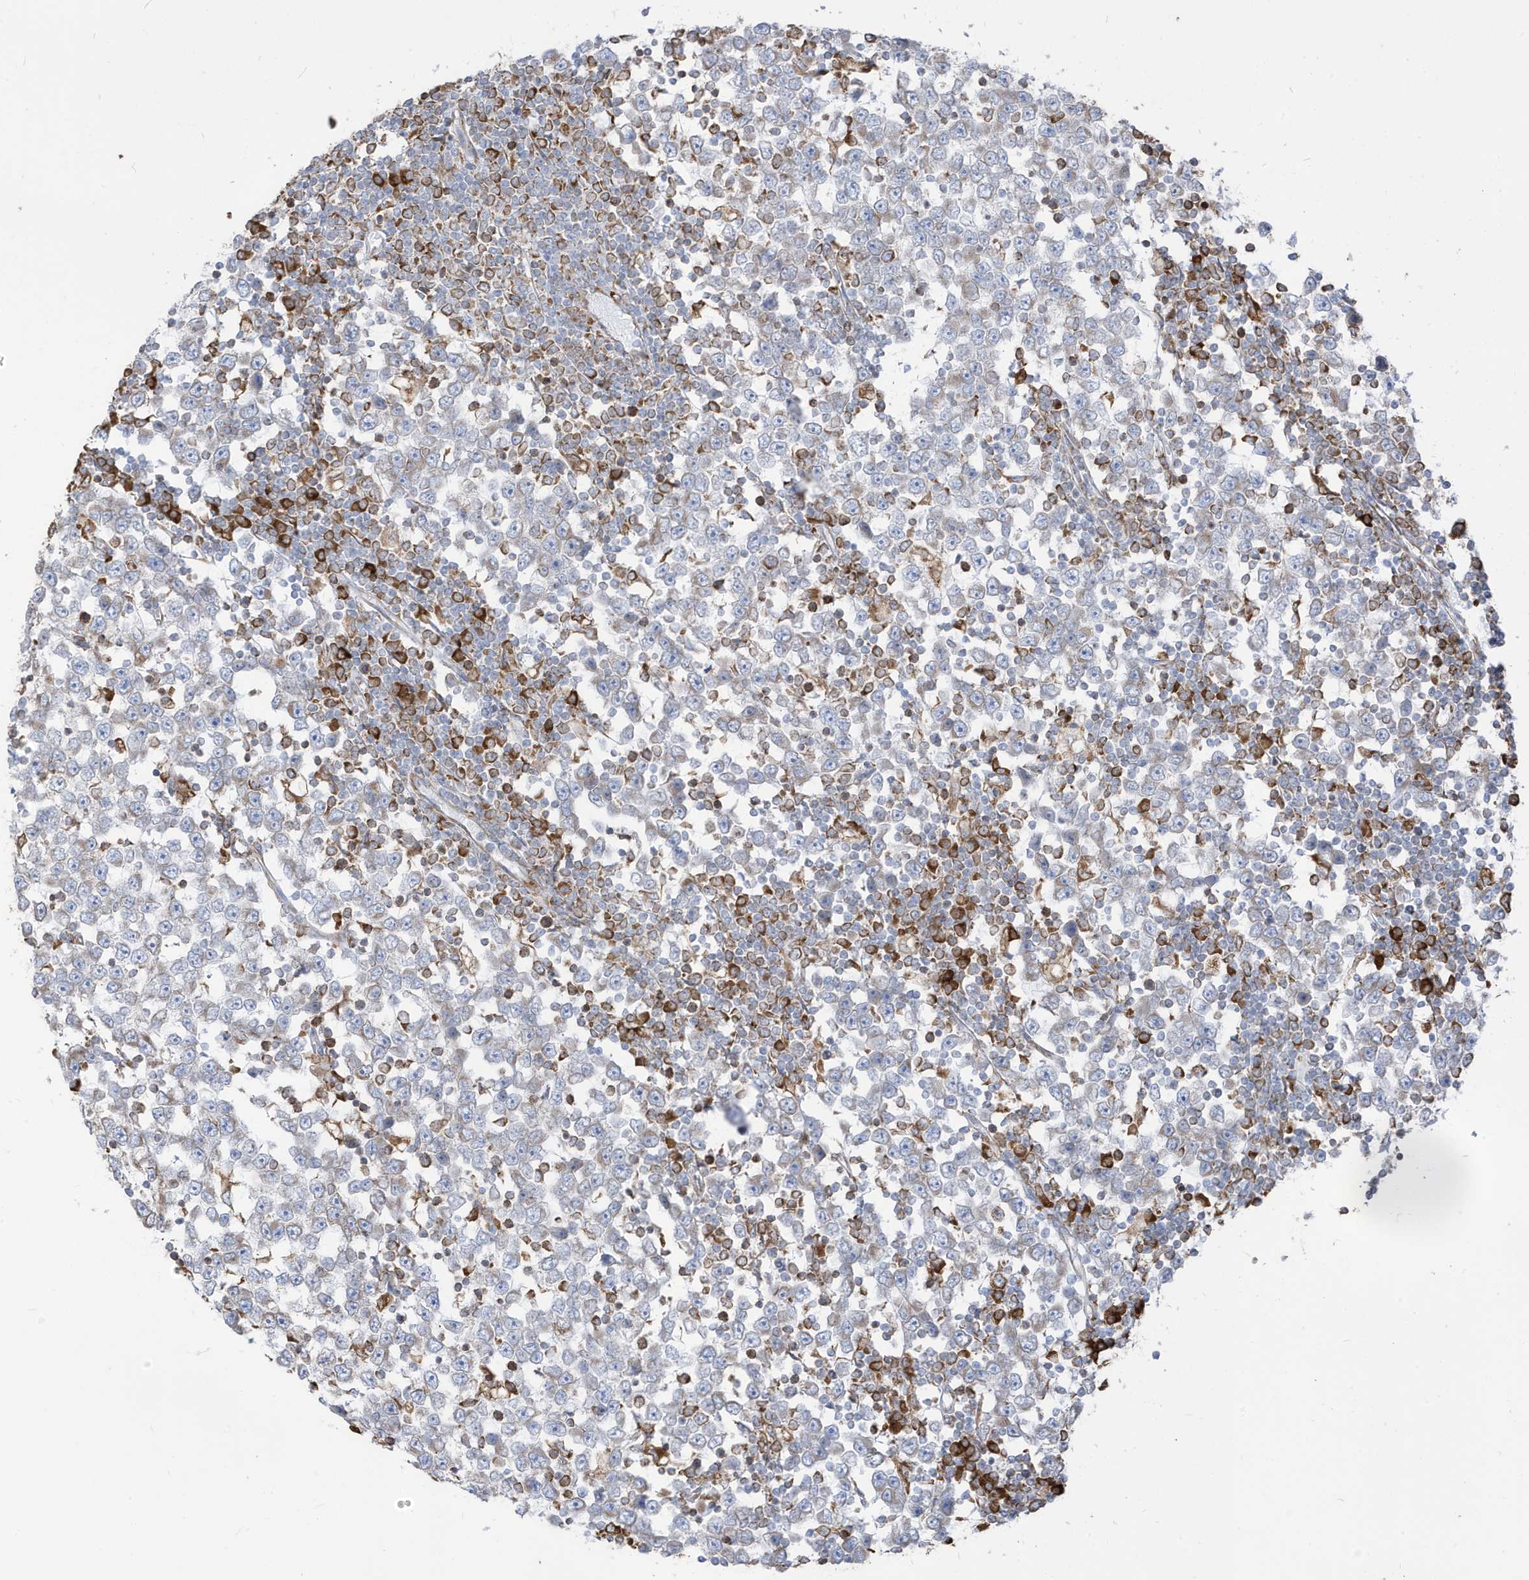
{"staining": {"intensity": "weak", "quantity": "<25%", "location": "cytoplasmic/membranous"}, "tissue": "testis cancer", "cell_type": "Tumor cells", "image_type": "cancer", "snomed": [{"axis": "morphology", "description": "Seminoma, NOS"}, {"axis": "topography", "description": "Testis"}], "caption": "Immunohistochemistry micrograph of neoplastic tissue: seminoma (testis) stained with DAB reveals no significant protein staining in tumor cells. (Brightfield microscopy of DAB (3,3'-diaminobenzidine) immunohistochemistry (IHC) at high magnification).", "gene": "PDIA6", "patient": {"sex": "male", "age": 65}}